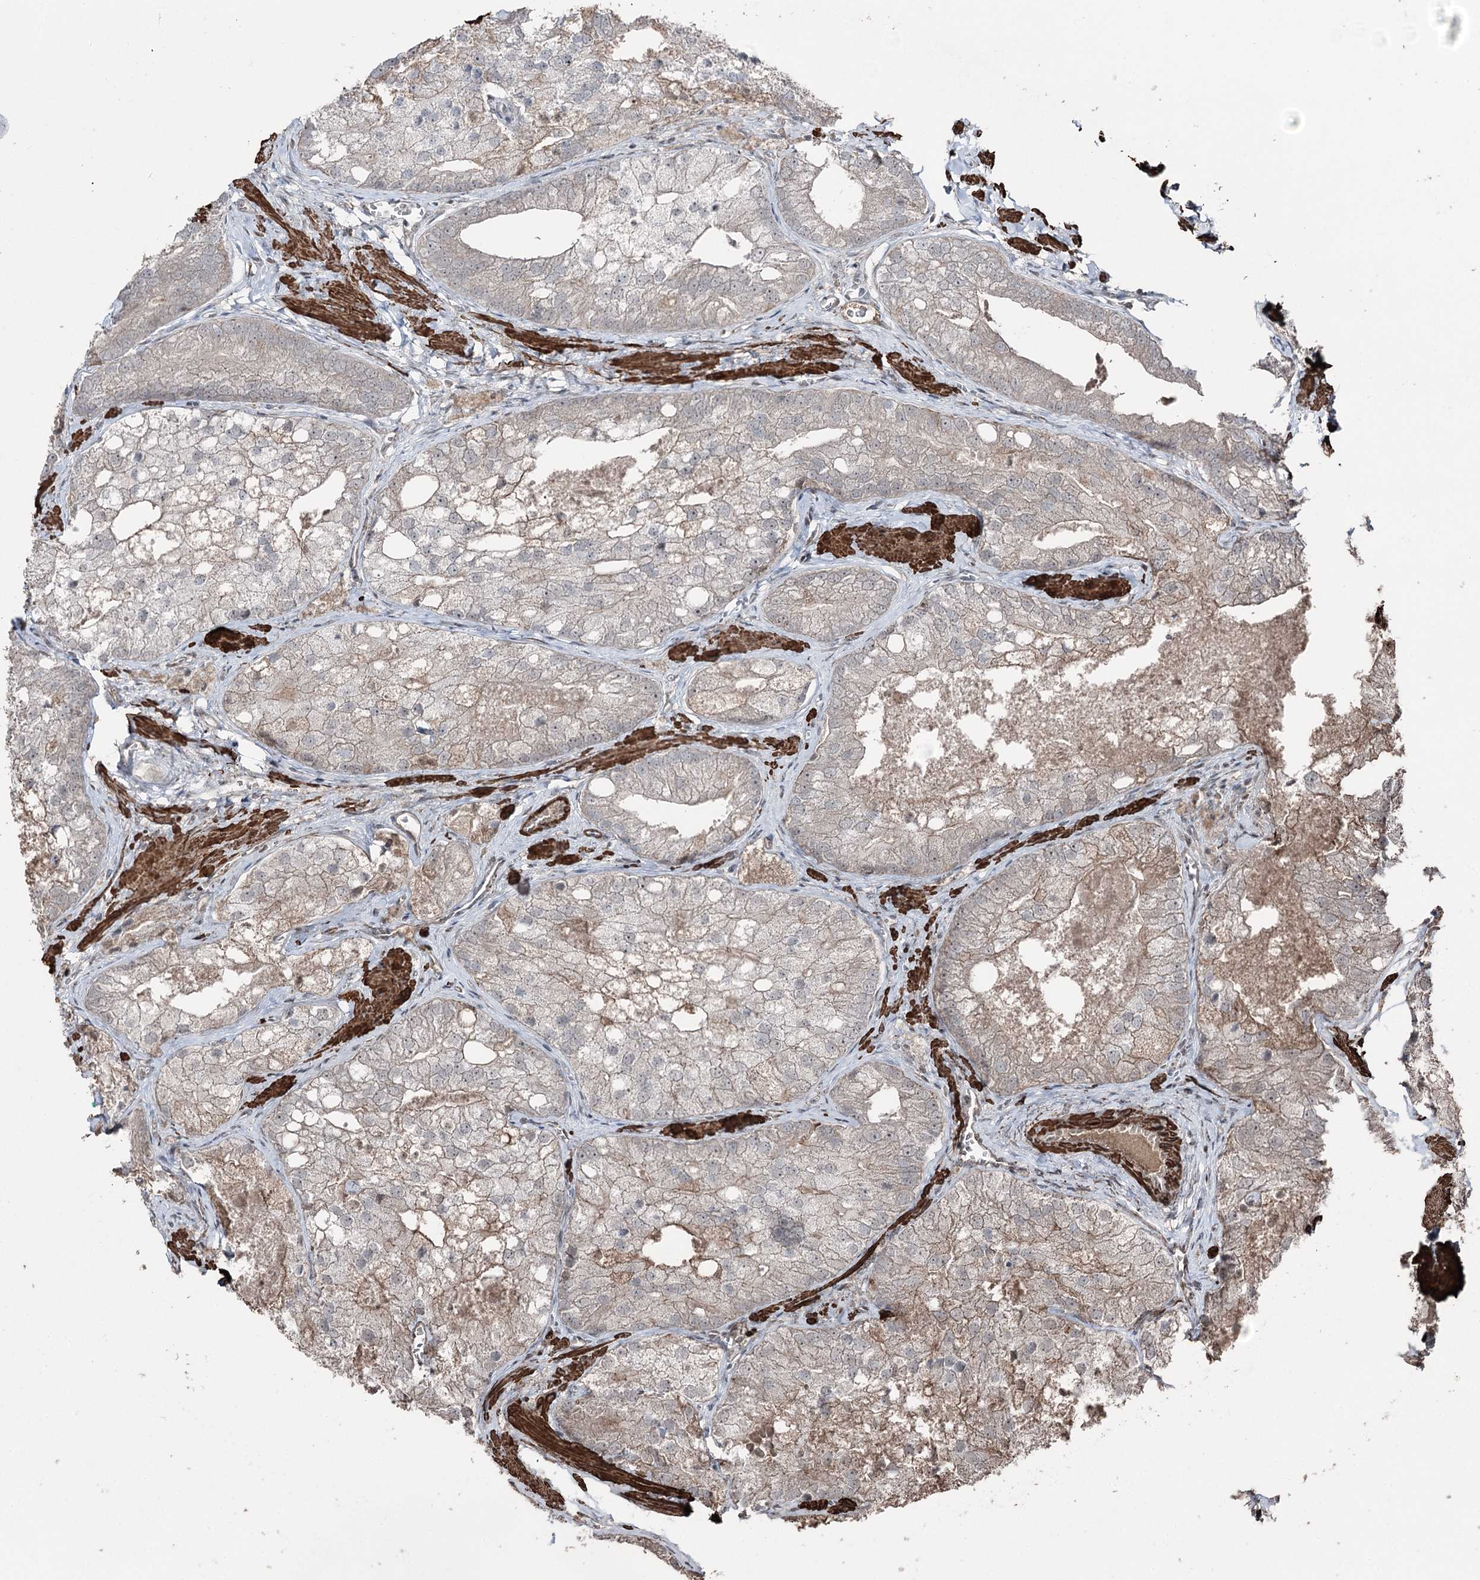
{"staining": {"intensity": "weak", "quantity": "25%-75%", "location": "cytoplasmic/membranous"}, "tissue": "prostate cancer", "cell_type": "Tumor cells", "image_type": "cancer", "snomed": [{"axis": "morphology", "description": "Adenocarcinoma, Low grade"}, {"axis": "topography", "description": "Prostate"}], "caption": "High-power microscopy captured an immunohistochemistry (IHC) micrograph of low-grade adenocarcinoma (prostate), revealing weak cytoplasmic/membranous staining in approximately 25%-75% of tumor cells.", "gene": "CCDC82", "patient": {"sex": "male", "age": 69}}